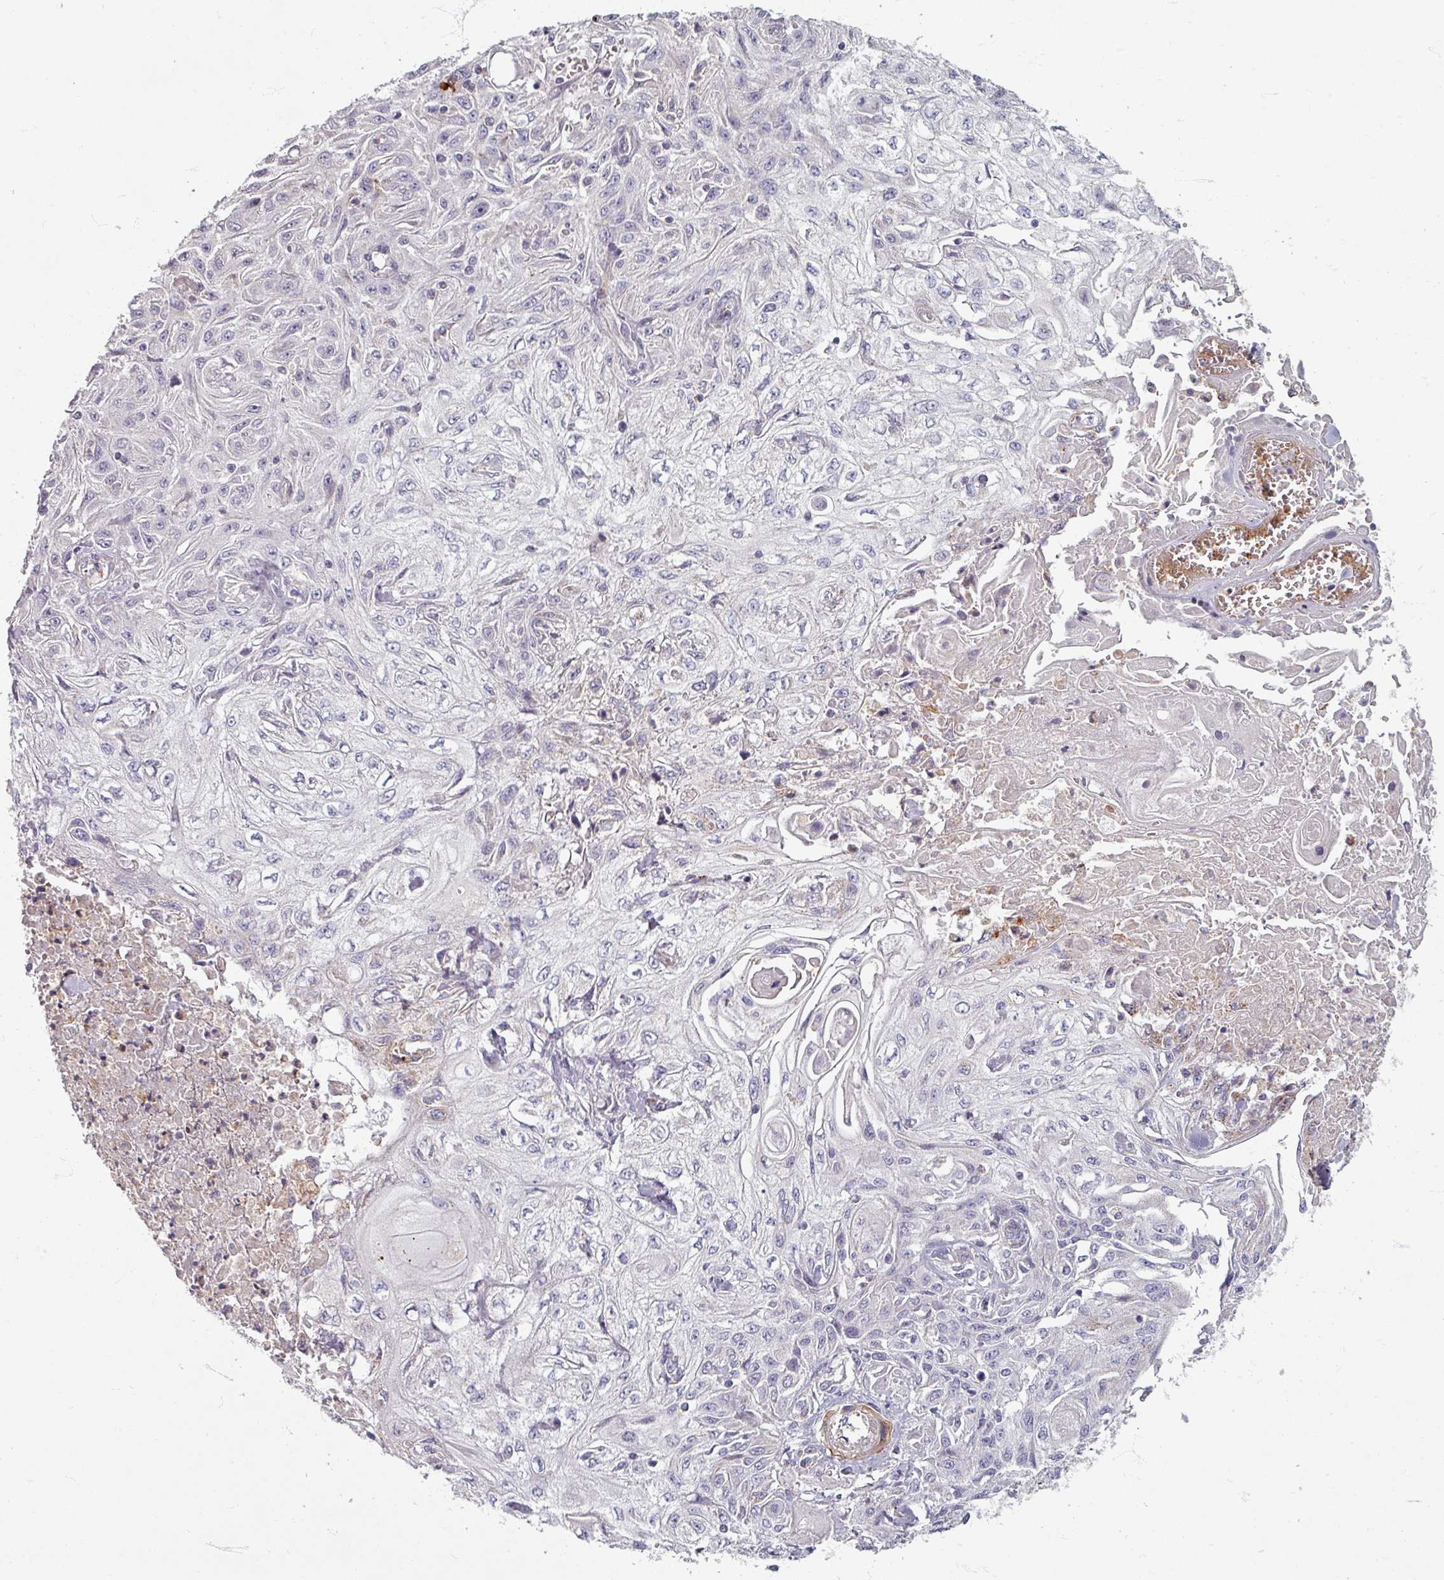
{"staining": {"intensity": "negative", "quantity": "none", "location": "none"}, "tissue": "skin cancer", "cell_type": "Tumor cells", "image_type": "cancer", "snomed": [{"axis": "morphology", "description": "Squamous cell carcinoma, NOS"}, {"axis": "morphology", "description": "Squamous cell carcinoma, metastatic, NOS"}, {"axis": "topography", "description": "Skin"}, {"axis": "topography", "description": "Lymph node"}], "caption": "This image is of skin cancer (metastatic squamous cell carcinoma) stained with immunohistochemistry to label a protein in brown with the nuclei are counter-stained blue. There is no expression in tumor cells.", "gene": "GABARAPL1", "patient": {"sex": "male", "age": 75}}